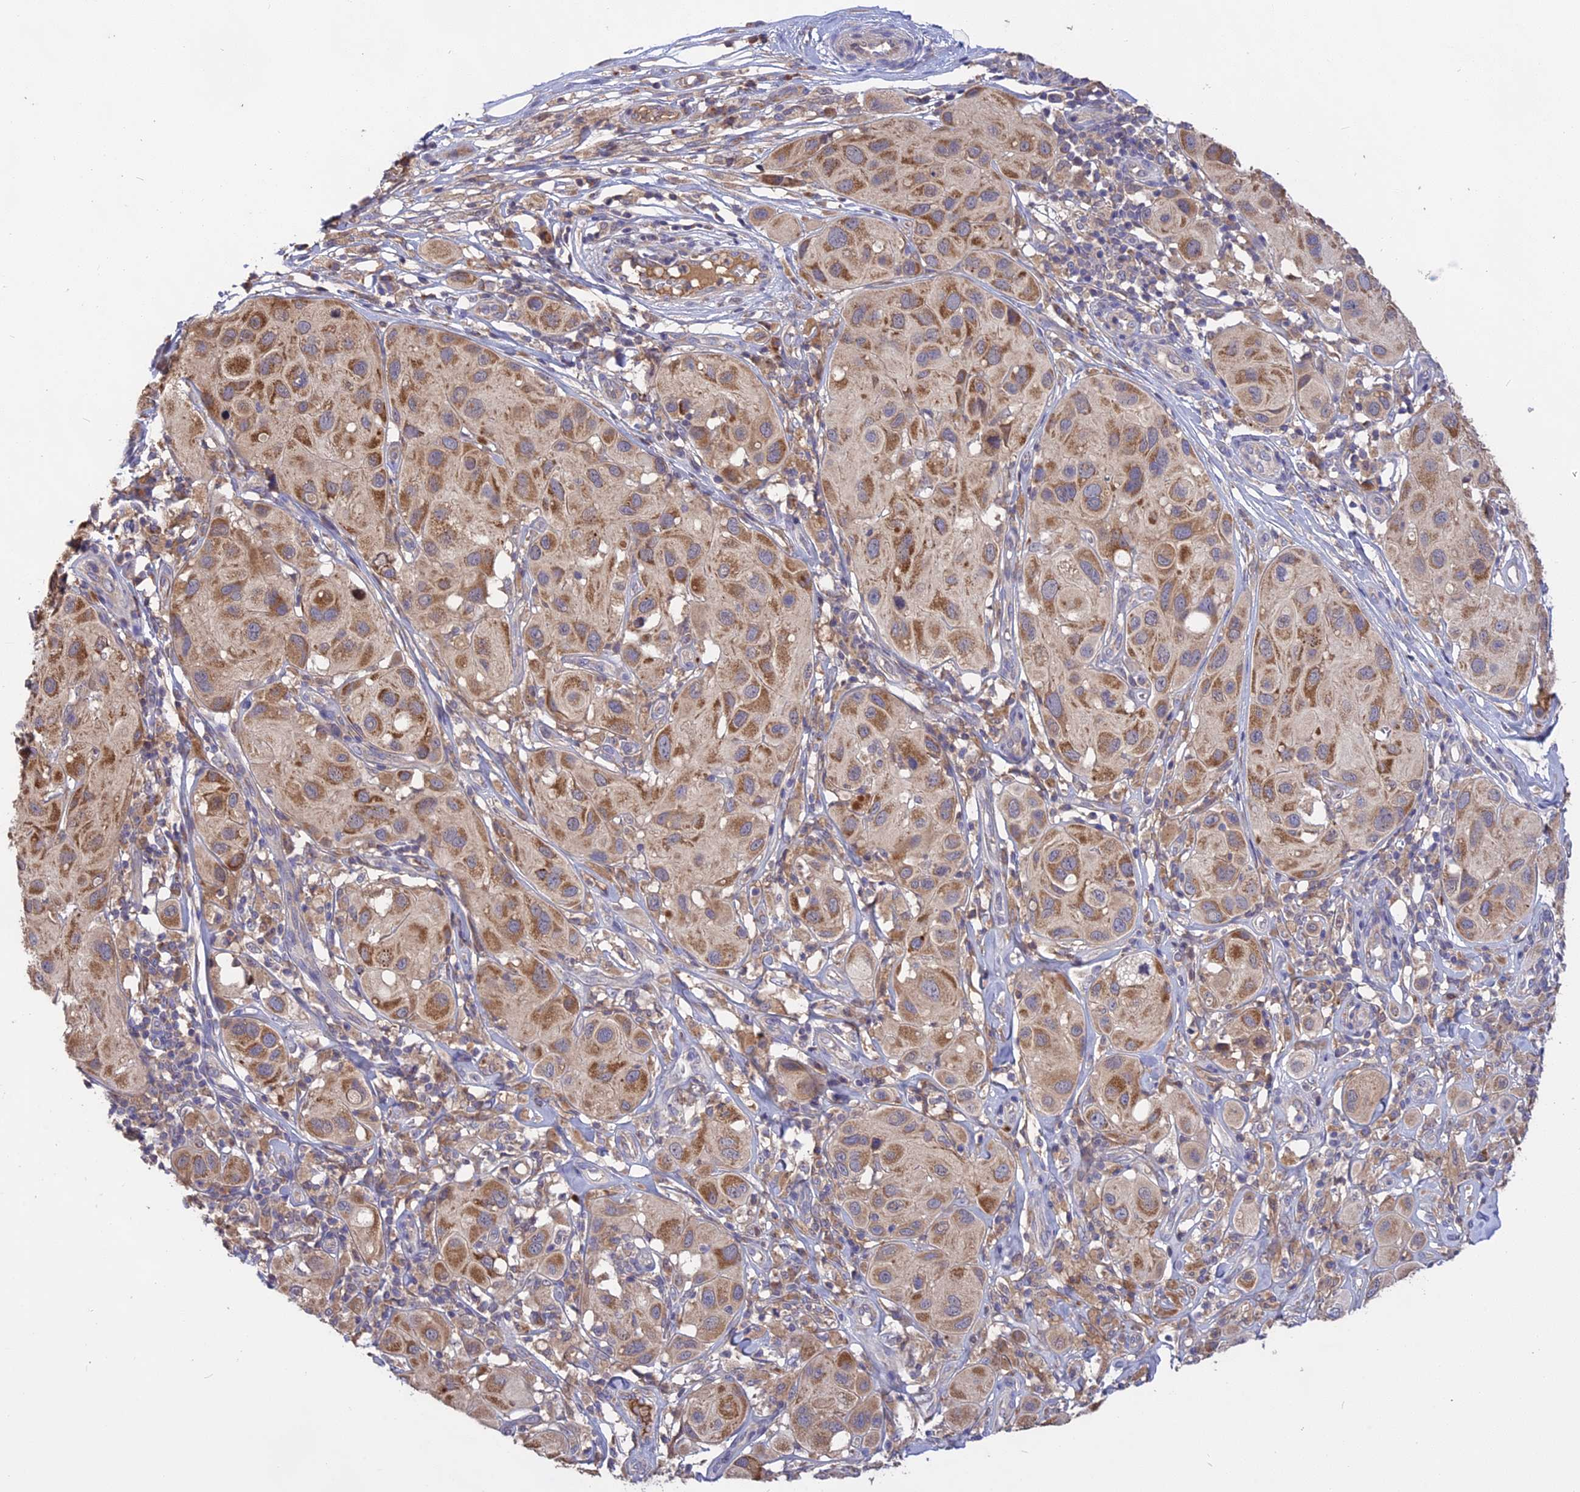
{"staining": {"intensity": "moderate", "quantity": ">75%", "location": "cytoplasmic/membranous"}, "tissue": "melanoma", "cell_type": "Tumor cells", "image_type": "cancer", "snomed": [{"axis": "morphology", "description": "Malignant melanoma, Metastatic site"}, {"axis": "topography", "description": "Skin"}], "caption": "Tumor cells demonstrate moderate cytoplasmic/membranous expression in about >75% of cells in malignant melanoma (metastatic site).", "gene": "NUDT8", "patient": {"sex": "male", "age": 41}}